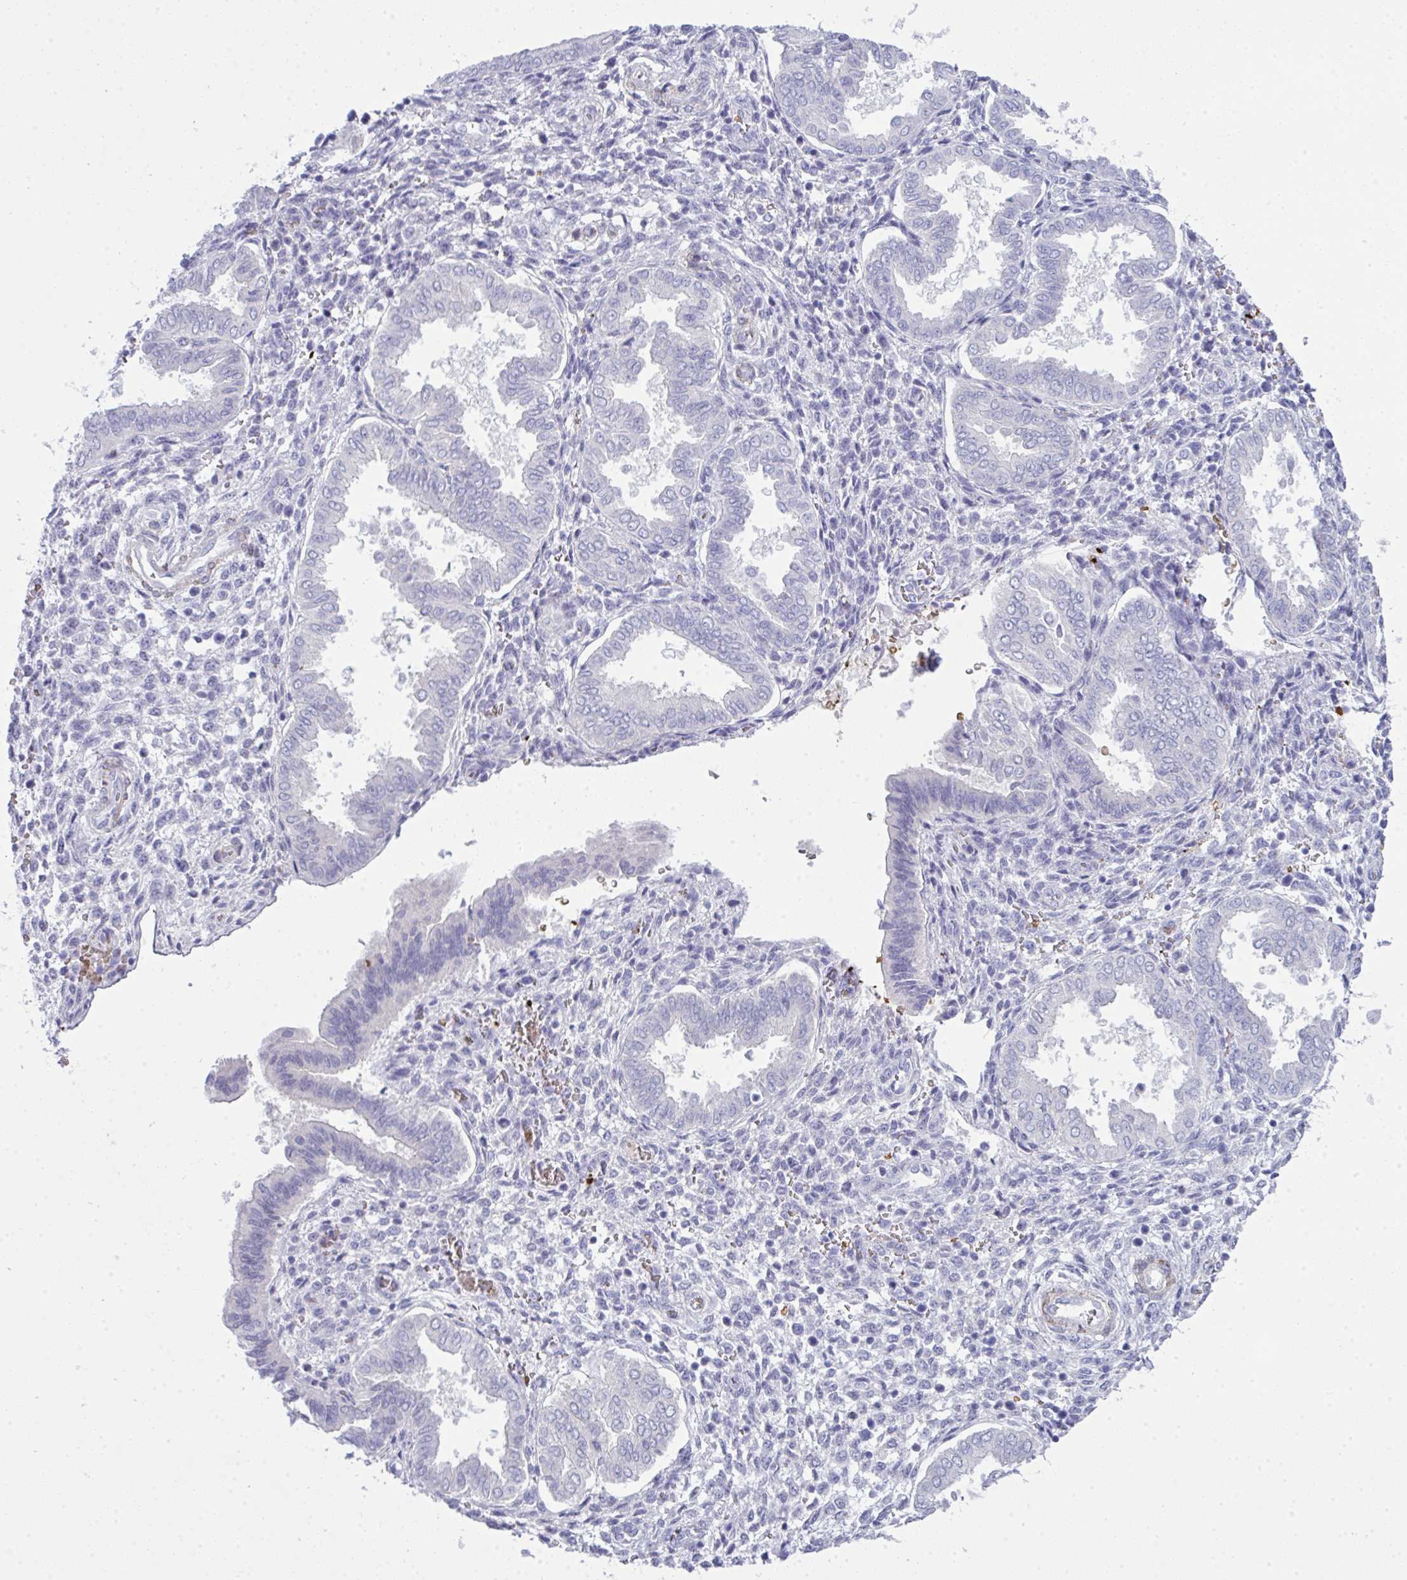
{"staining": {"intensity": "negative", "quantity": "none", "location": "none"}, "tissue": "endometrium", "cell_type": "Cells in endometrial stroma", "image_type": "normal", "snomed": [{"axis": "morphology", "description": "Normal tissue, NOS"}, {"axis": "topography", "description": "Endometrium"}], "caption": "Immunohistochemical staining of unremarkable endometrium reveals no significant positivity in cells in endometrial stroma.", "gene": "SPTB", "patient": {"sex": "female", "age": 24}}